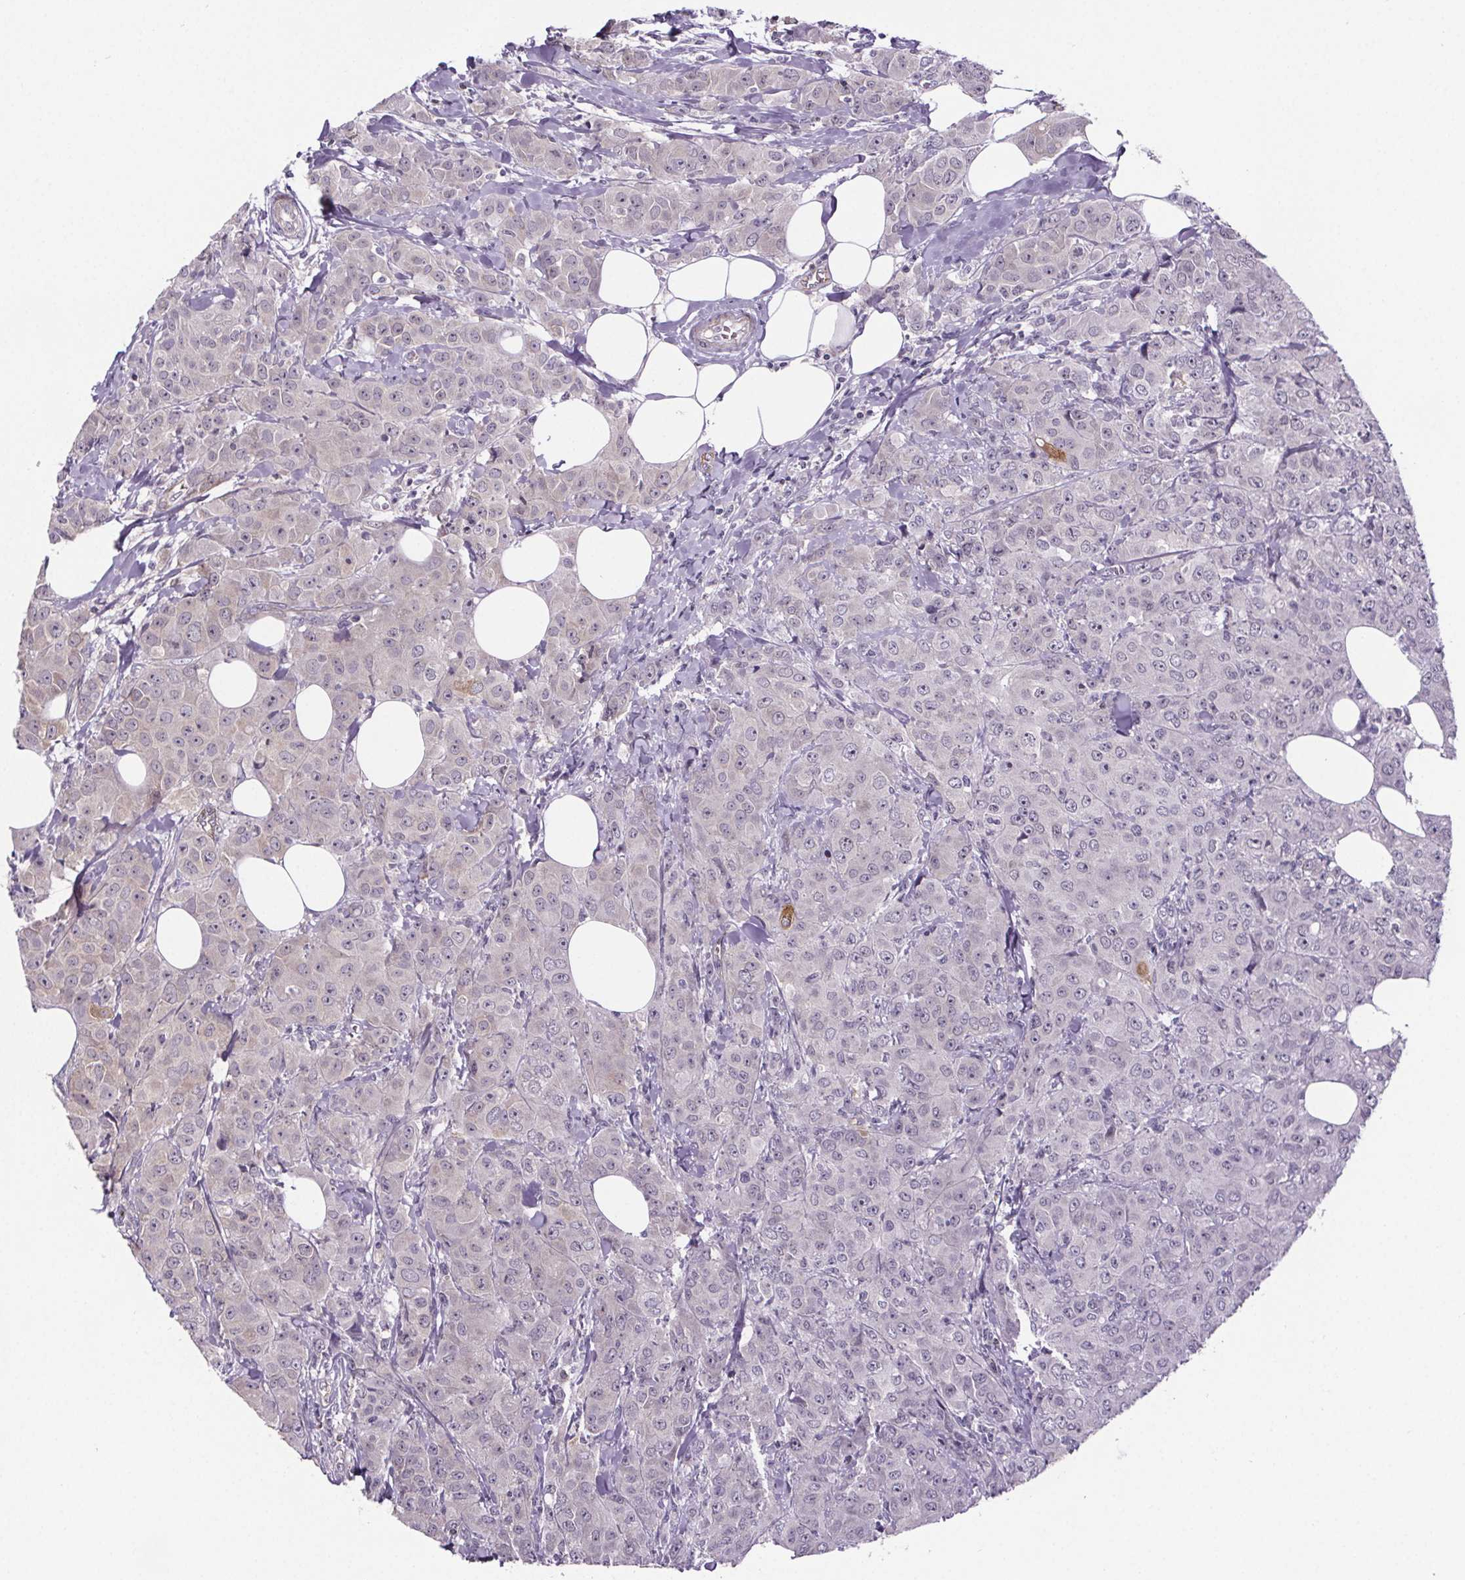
{"staining": {"intensity": "negative", "quantity": "none", "location": "none"}, "tissue": "breast cancer", "cell_type": "Tumor cells", "image_type": "cancer", "snomed": [{"axis": "morphology", "description": "Normal tissue, NOS"}, {"axis": "morphology", "description": "Duct carcinoma"}, {"axis": "topography", "description": "Breast"}], "caption": "An image of human breast cancer is negative for staining in tumor cells.", "gene": "TTC12", "patient": {"sex": "female", "age": 43}}